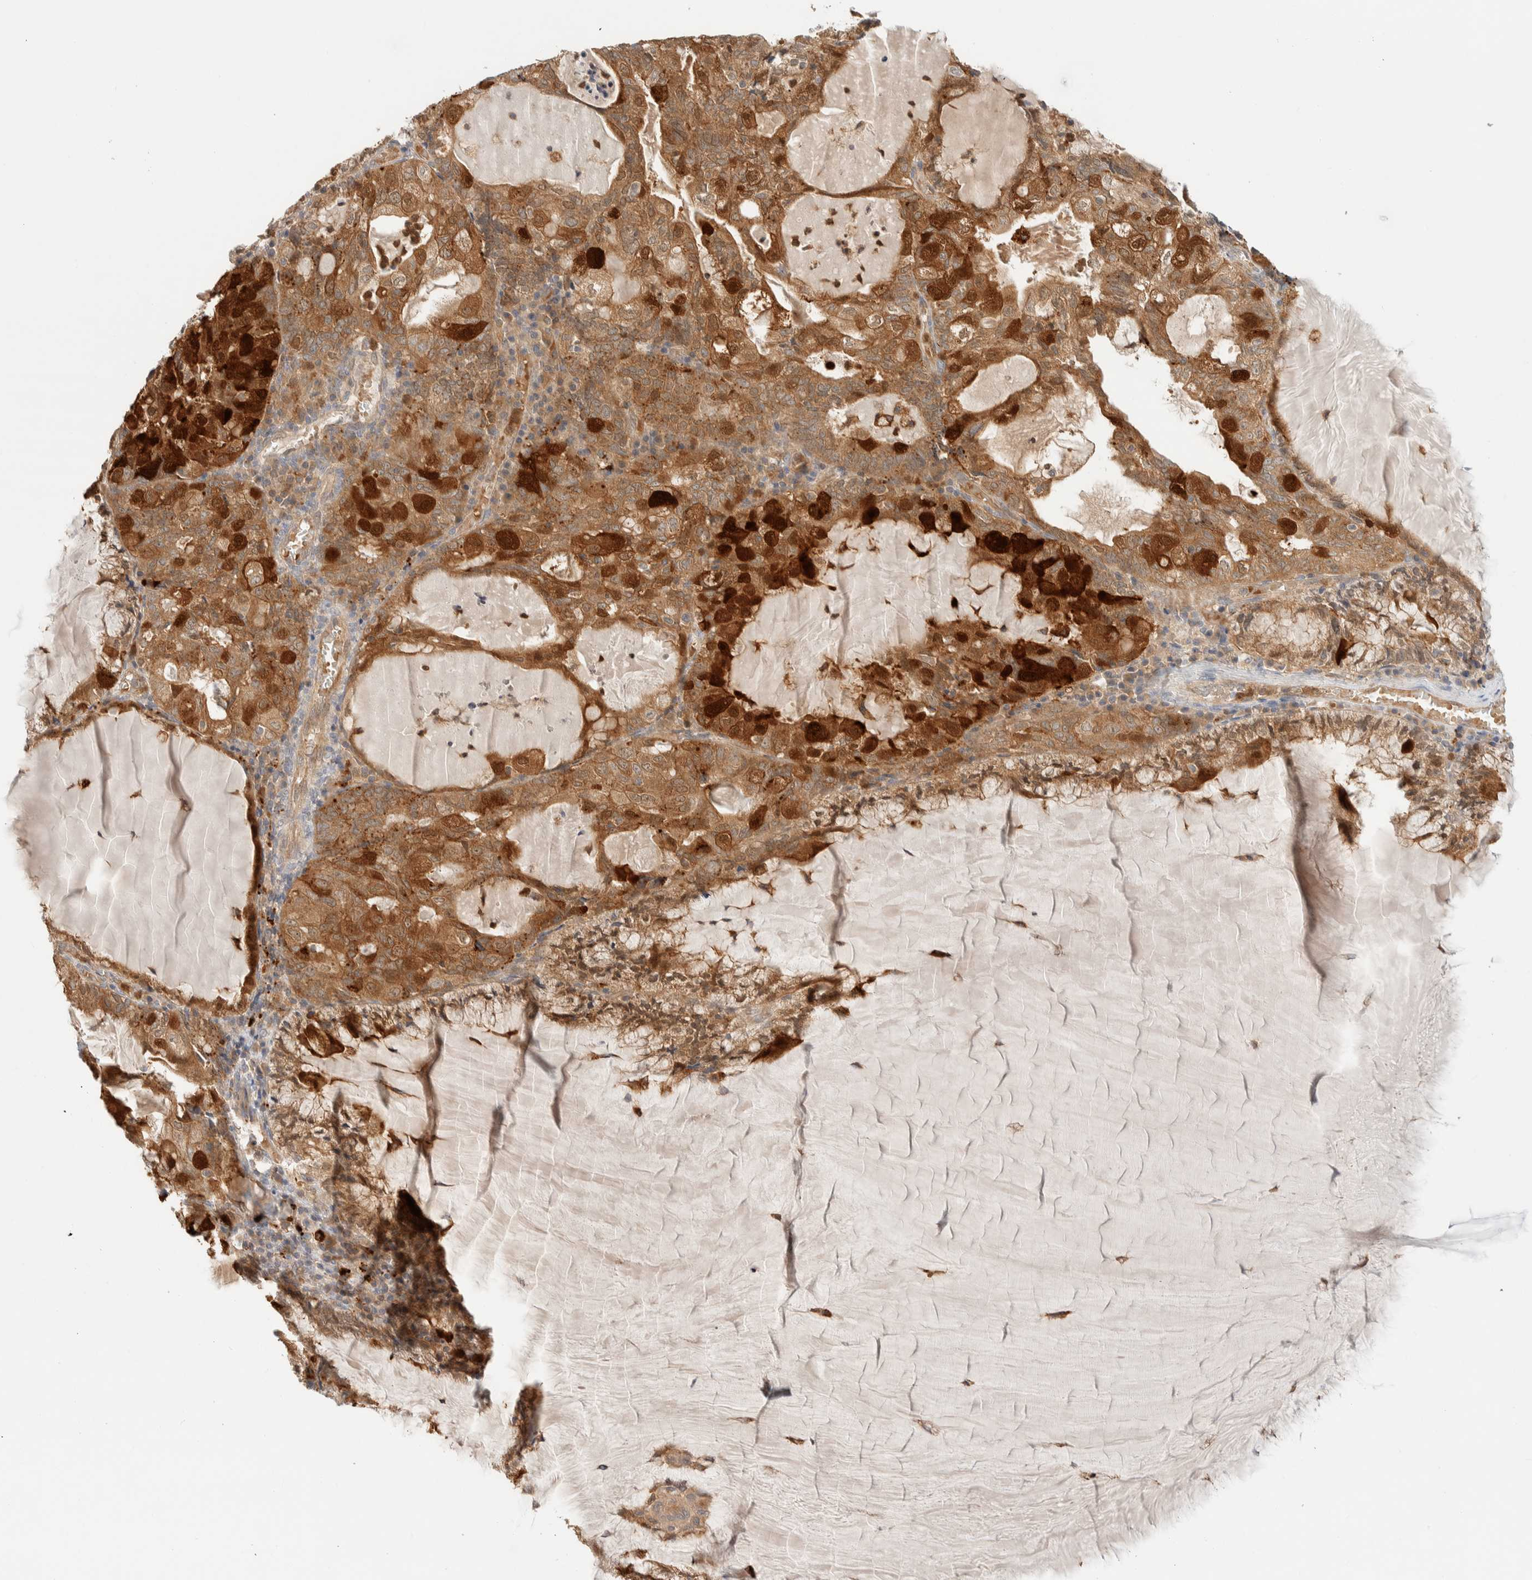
{"staining": {"intensity": "strong", "quantity": ">75%", "location": "cytoplasmic/membranous"}, "tissue": "endometrial cancer", "cell_type": "Tumor cells", "image_type": "cancer", "snomed": [{"axis": "morphology", "description": "Adenocarcinoma, NOS"}, {"axis": "topography", "description": "Endometrium"}], "caption": "Immunohistochemistry of endometrial adenocarcinoma reveals high levels of strong cytoplasmic/membranous positivity in about >75% of tumor cells.", "gene": "GCLM", "patient": {"sex": "female", "age": 81}}